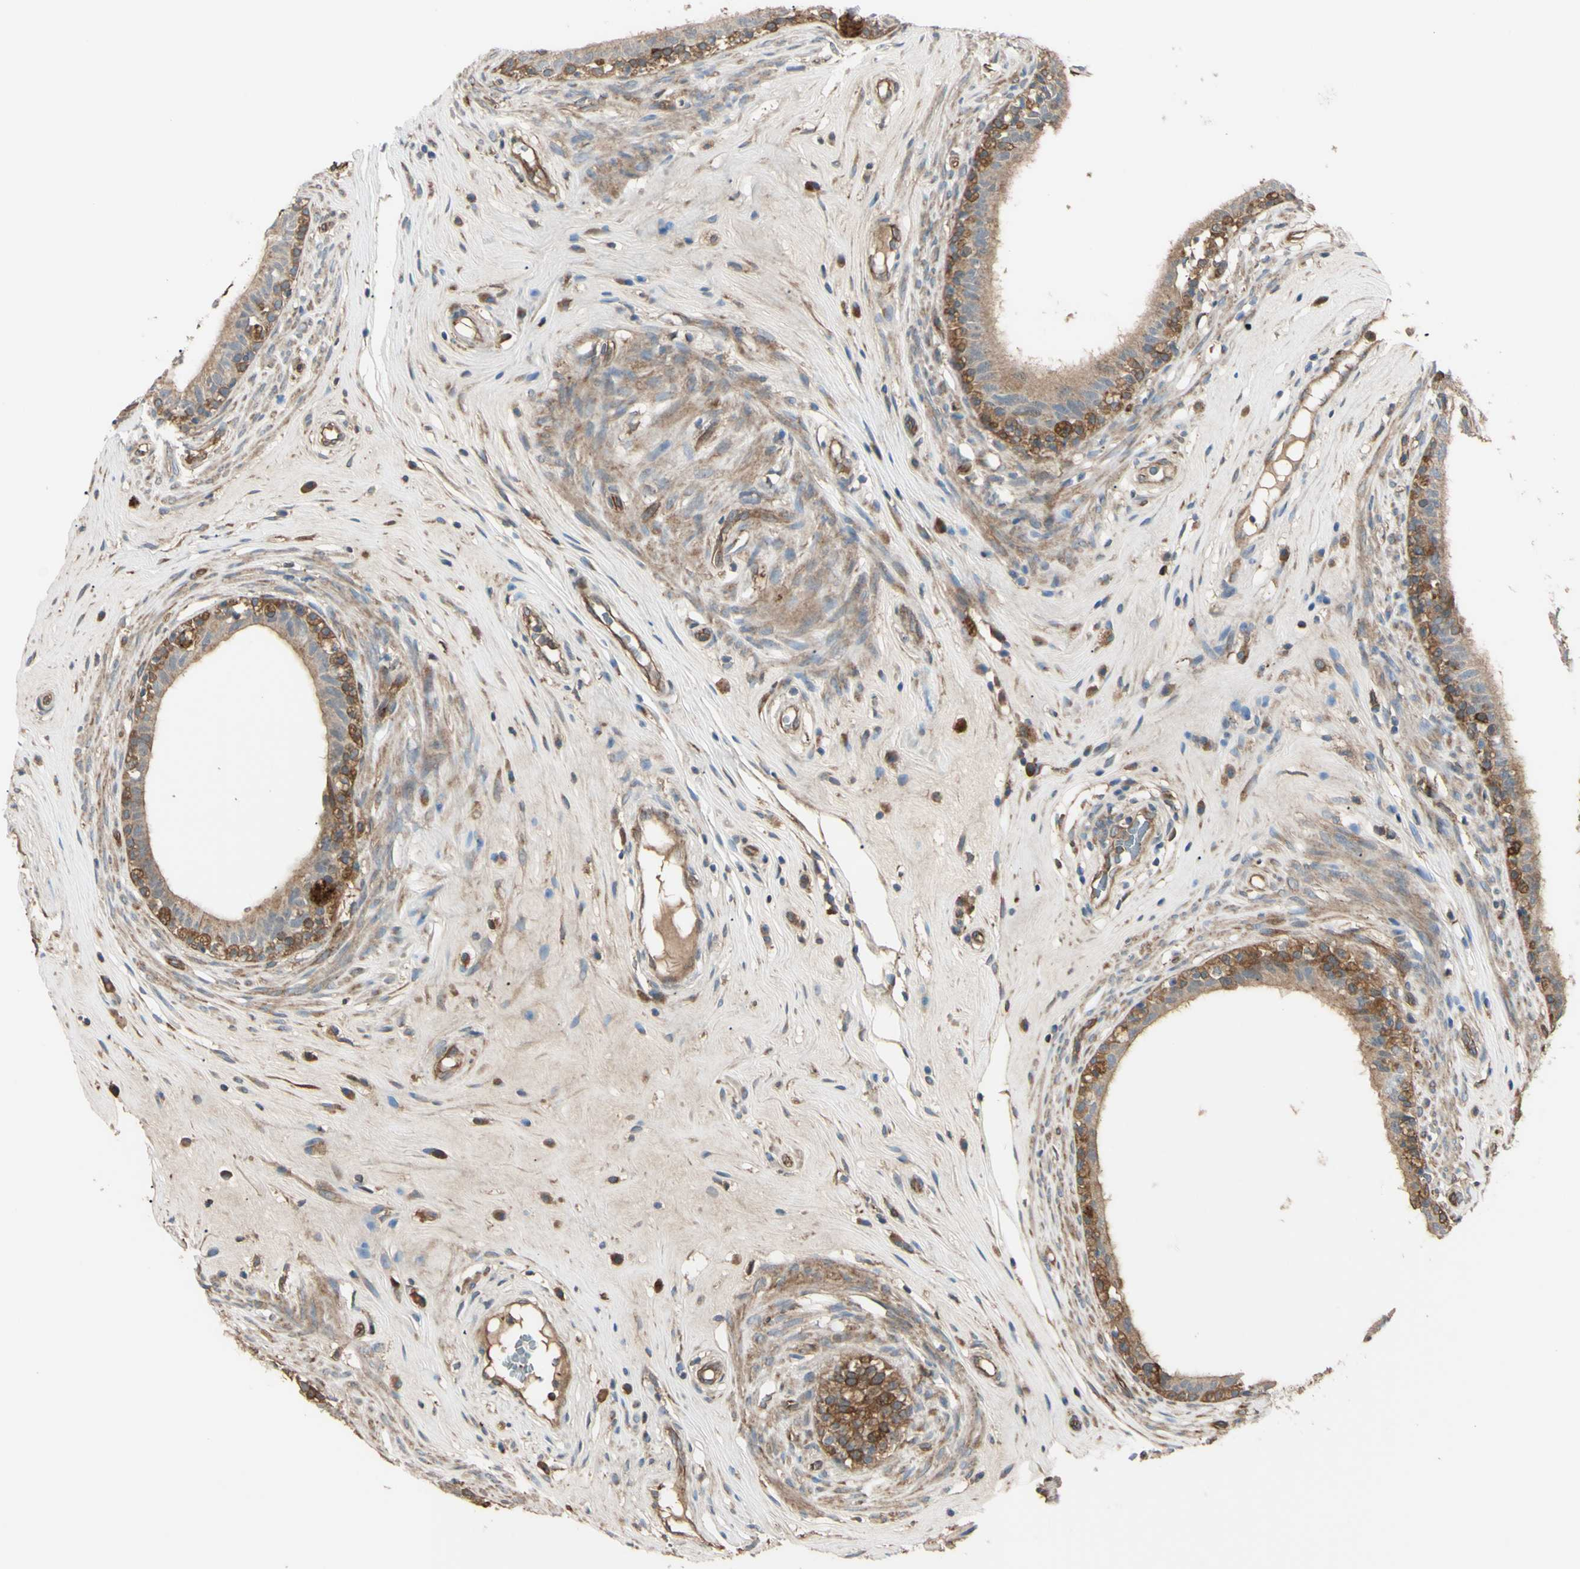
{"staining": {"intensity": "moderate", "quantity": "25%-75%", "location": "cytoplasmic/membranous"}, "tissue": "epididymis", "cell_type": "Glandular cells", "image_type": "normal", "snomed": [{"axis": "morphology", "description": "Normal tissue, NOS"}, {"axis": "morphology", "description": "Inflammation, NOS"}, {"axis": "topography", "description": "Epididymis"}], "caption": "Protein staining of benign epididymis demonstrates moderate cytoplasmic/membranous expression in about 25%-75% of glandular cells. Nuclei are stained in blue.", "gene": "PTPN12", "patient": {"sex": "male", "age": 84}}